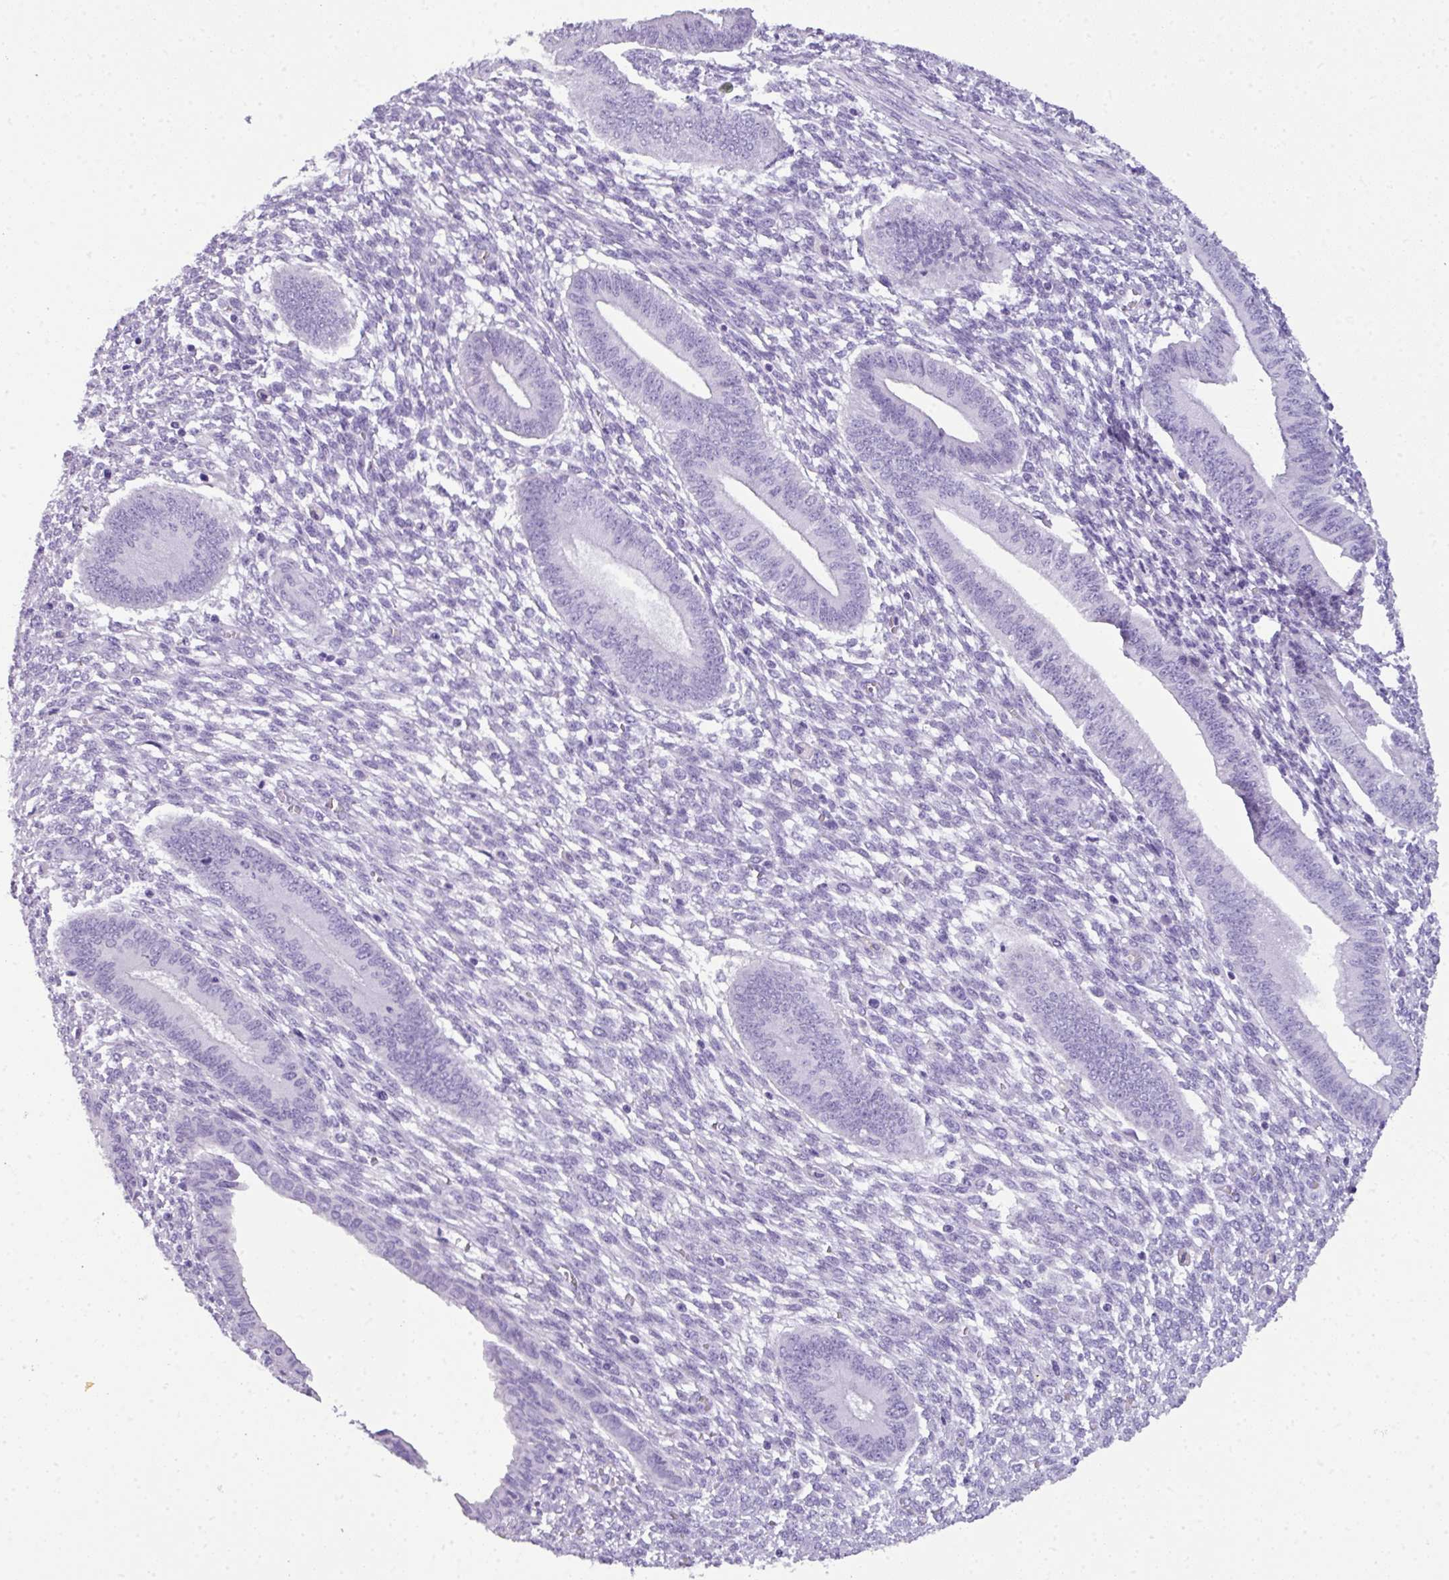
{"staining": {"intensity": "negative", "quantity": "none", "location": "none"}, "tissue": "endometrium", "cell_type": "Cells in endometrial stroma", "image_type": "normal", "snomed": [{"axis": "morphology", "description": "Normal tissue, NOS"}, {"axis": "topography", "description": "Endometrium"}], "caption": "Immunohistochemical staining of normal human endometrium reveals no significant positivity in cells in endometrial stroma.", "gene": "TNP1", "patient": {"sex": "female", "age": 36}}